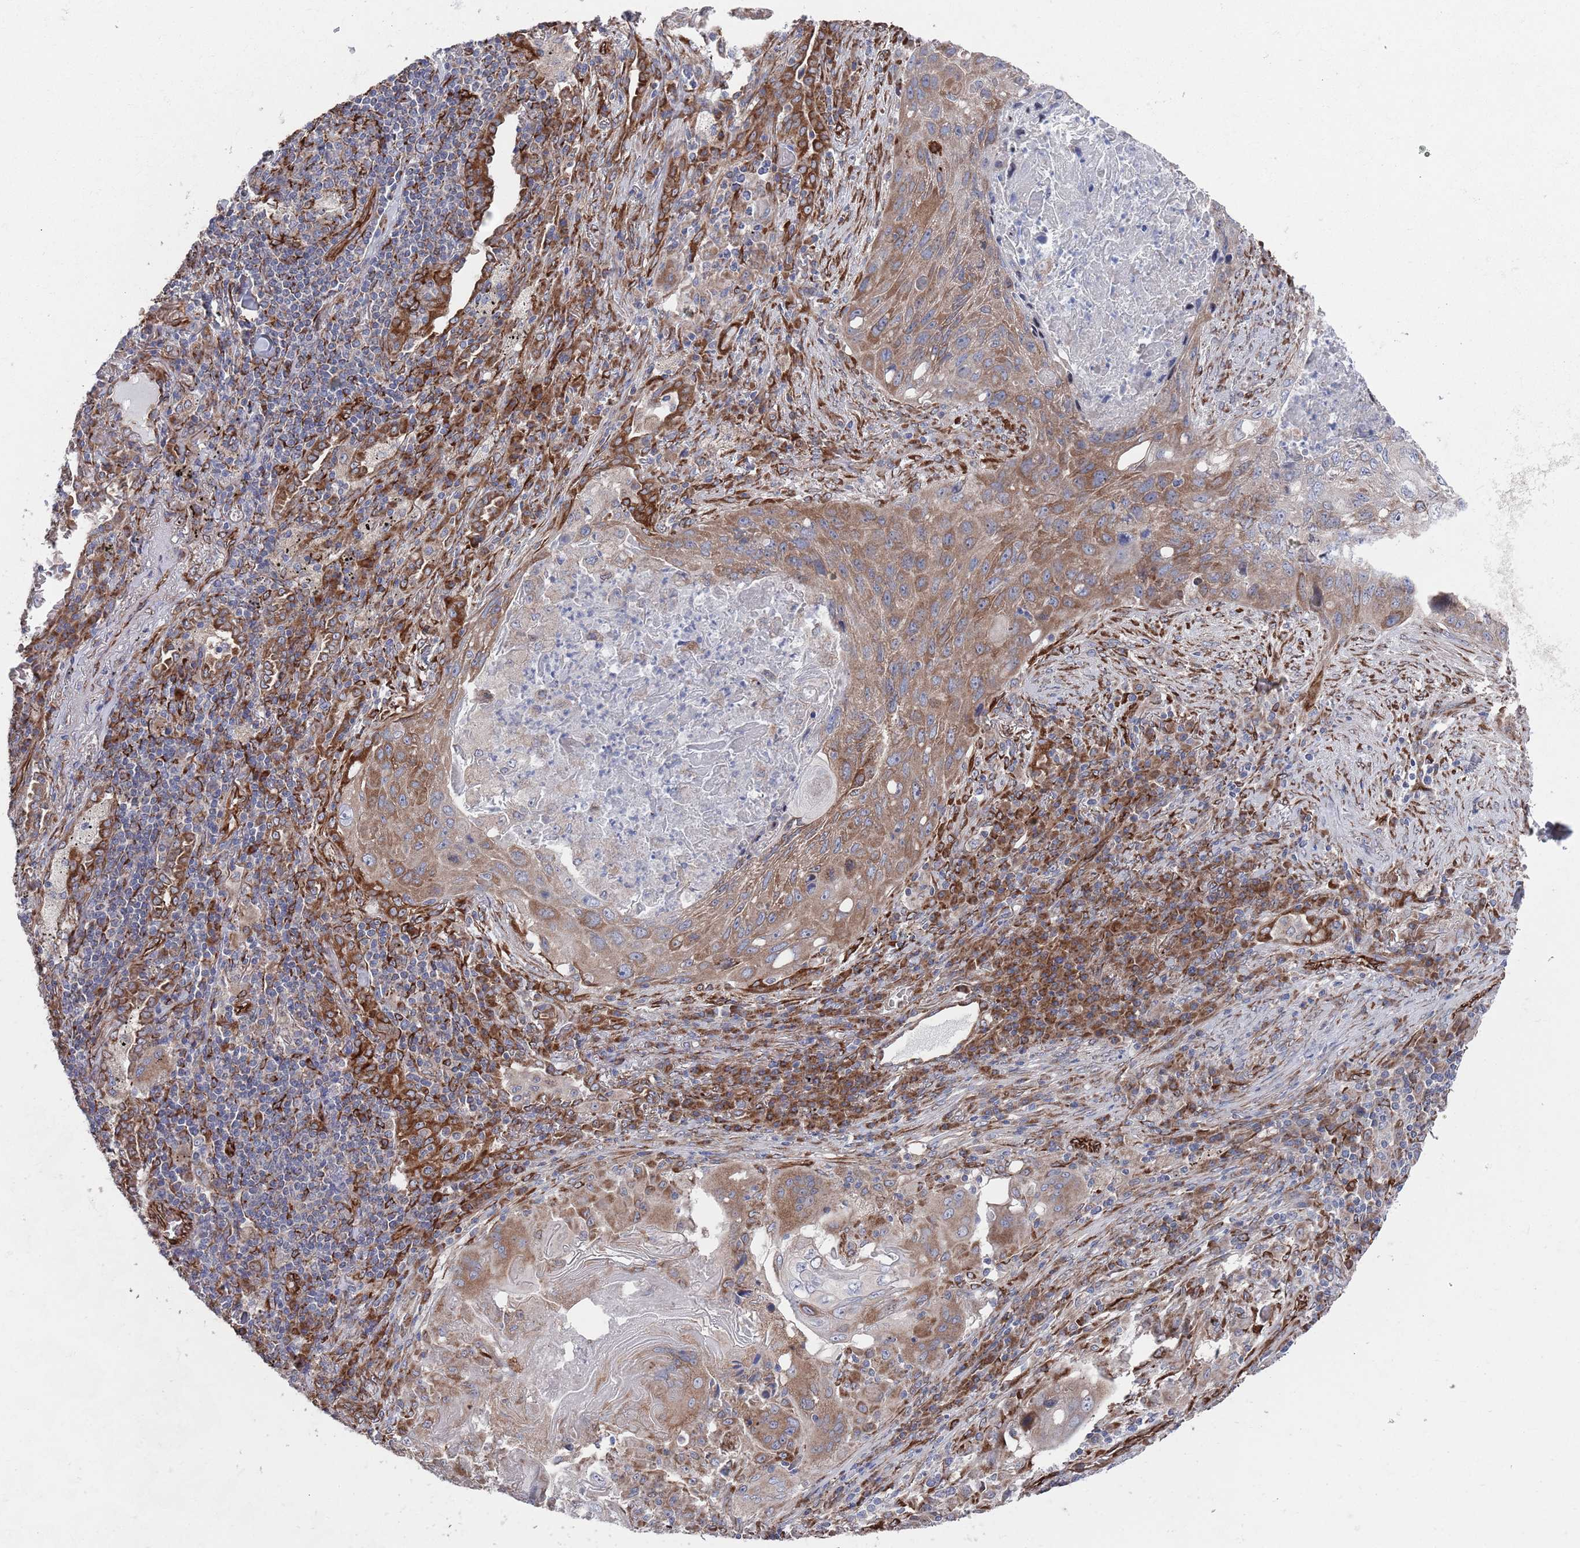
{"staining": {"intensity": "strong", "quantity": "25%-75%", "location": "cytoplasmic/membranous"}, "tissue": "lung cancer", "cell_type": "Tumor cells", "image_type": "cancer", "snomed": [{"axis": "morphology", "description": "Squamous cell carcinoma, NOS"}, {"axis": "topography", "description": "Lung"}], "caption": "A high amount of strong cytoplasmic/membranous expression is identified in approximately 25%-75% of tumor cells in lung cancer (squamous cell carcinoma) tissue. The protein is stained brown, and the nuclei are stained in blue (DAB (3,3'-diaminobenzidine) IHC with brightfield microscopy, high magnification).", "gene": "CCDC106", "patient": {"sex": "female", "age": 63}}